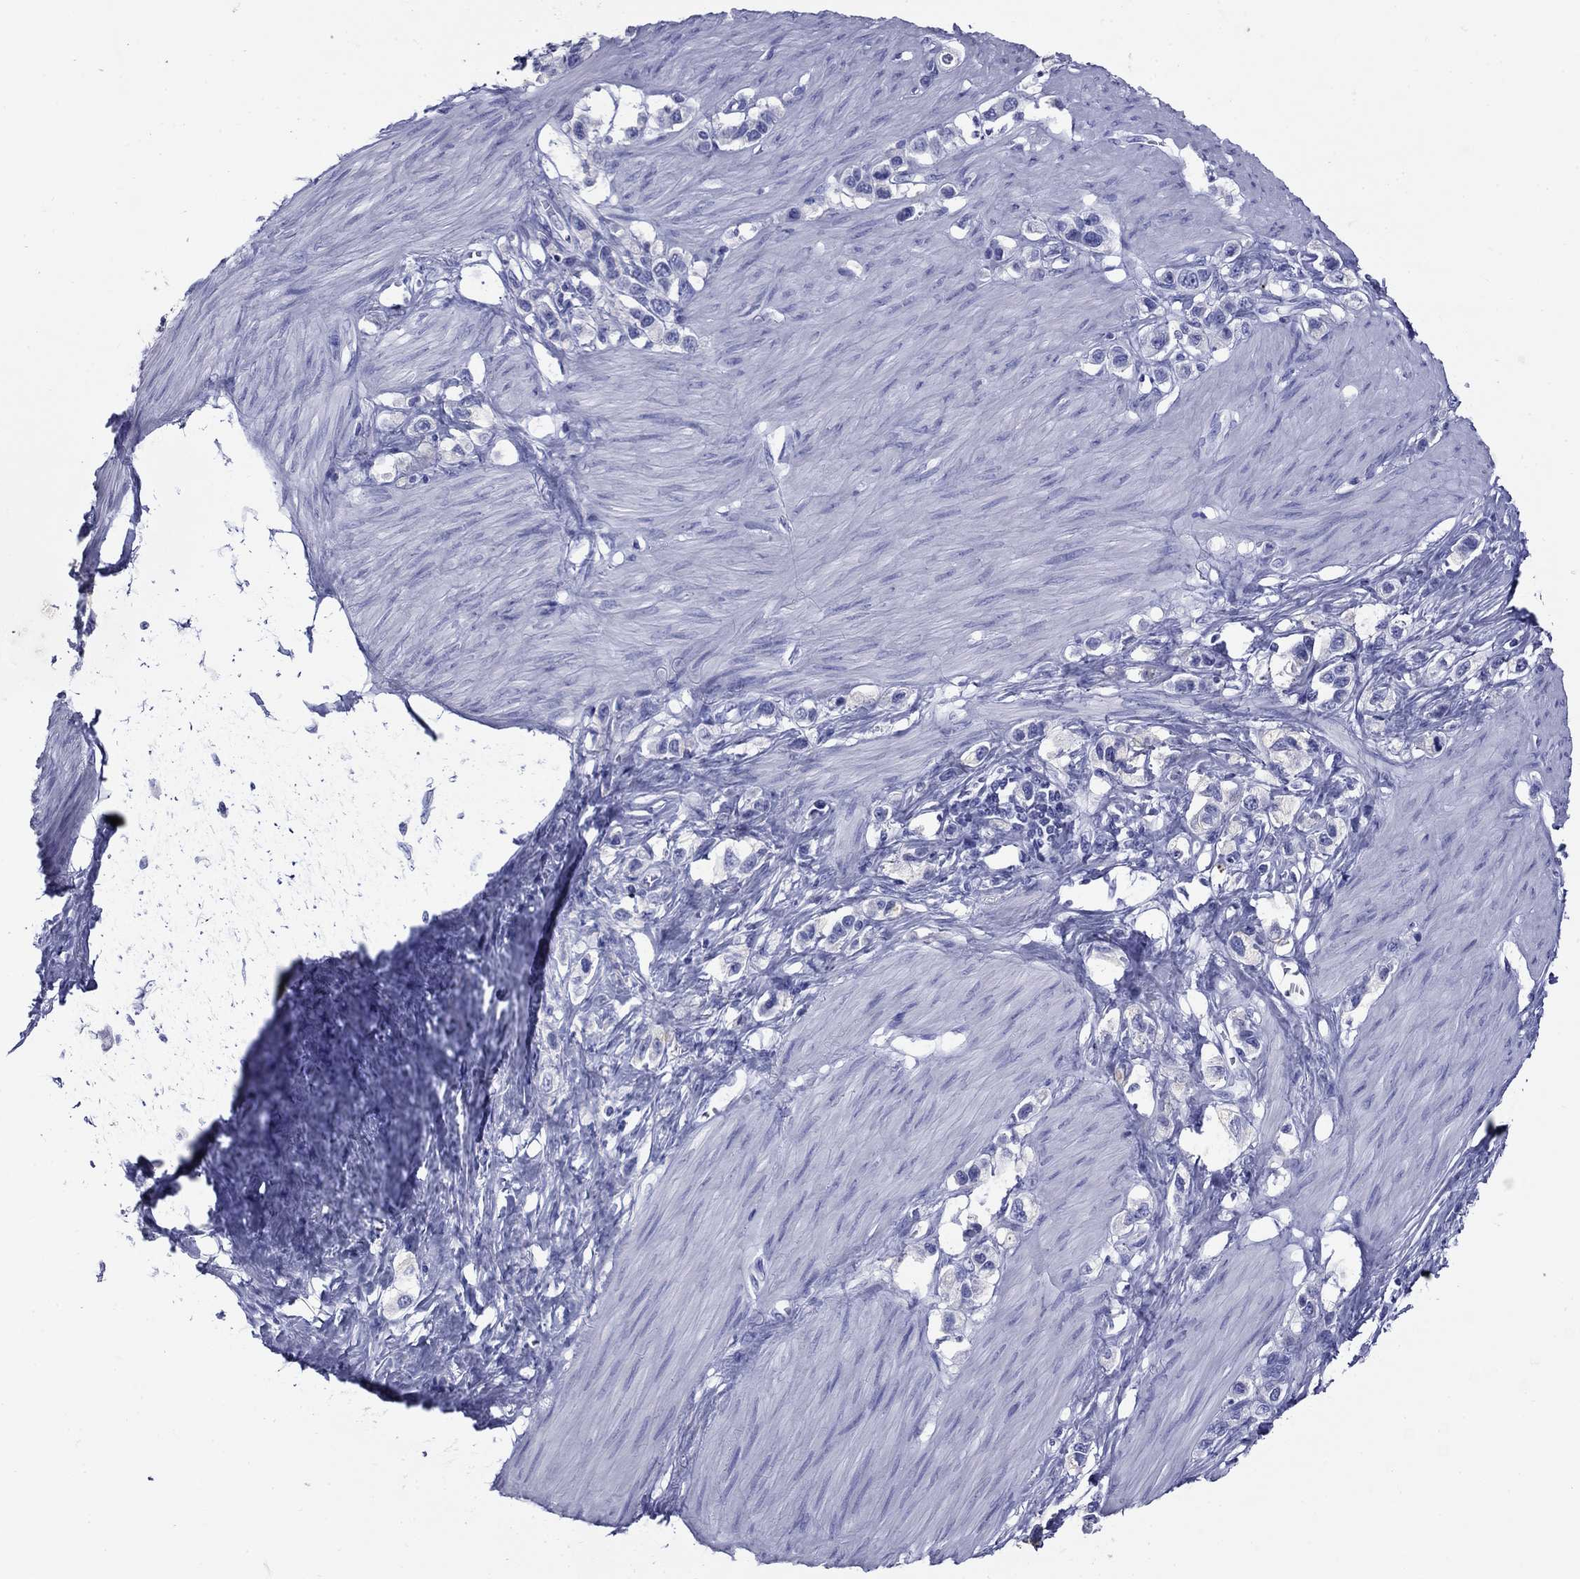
{"staining": {"intensity": "negative", "quantity": "none", "location": "none"}, "tissue": "stomach cancer", "cell_type": "Tumor cells", "image_type": "cancer", "snomed": [{"axis": "morphology", "description": "Normal tissue, NOS"}, {"axis": "morphology", "description": "Adenocarcinoma, NOS"}, {"axis": "morphology", "description": "Adenocarcinoma, High grade"}, {"axis": "topography", "description": "Stomach, upper"}, {"axis": "topography", "description": "Stomach"}], "caption": "High power microscopy micrograph of an immunohistochemistry histopathology image of stomach high-grade adenocarcinoma, revealing no significant staining in tumor cells.", "gene": "GIP", "patient": {"sex": "female", "age": 65}}